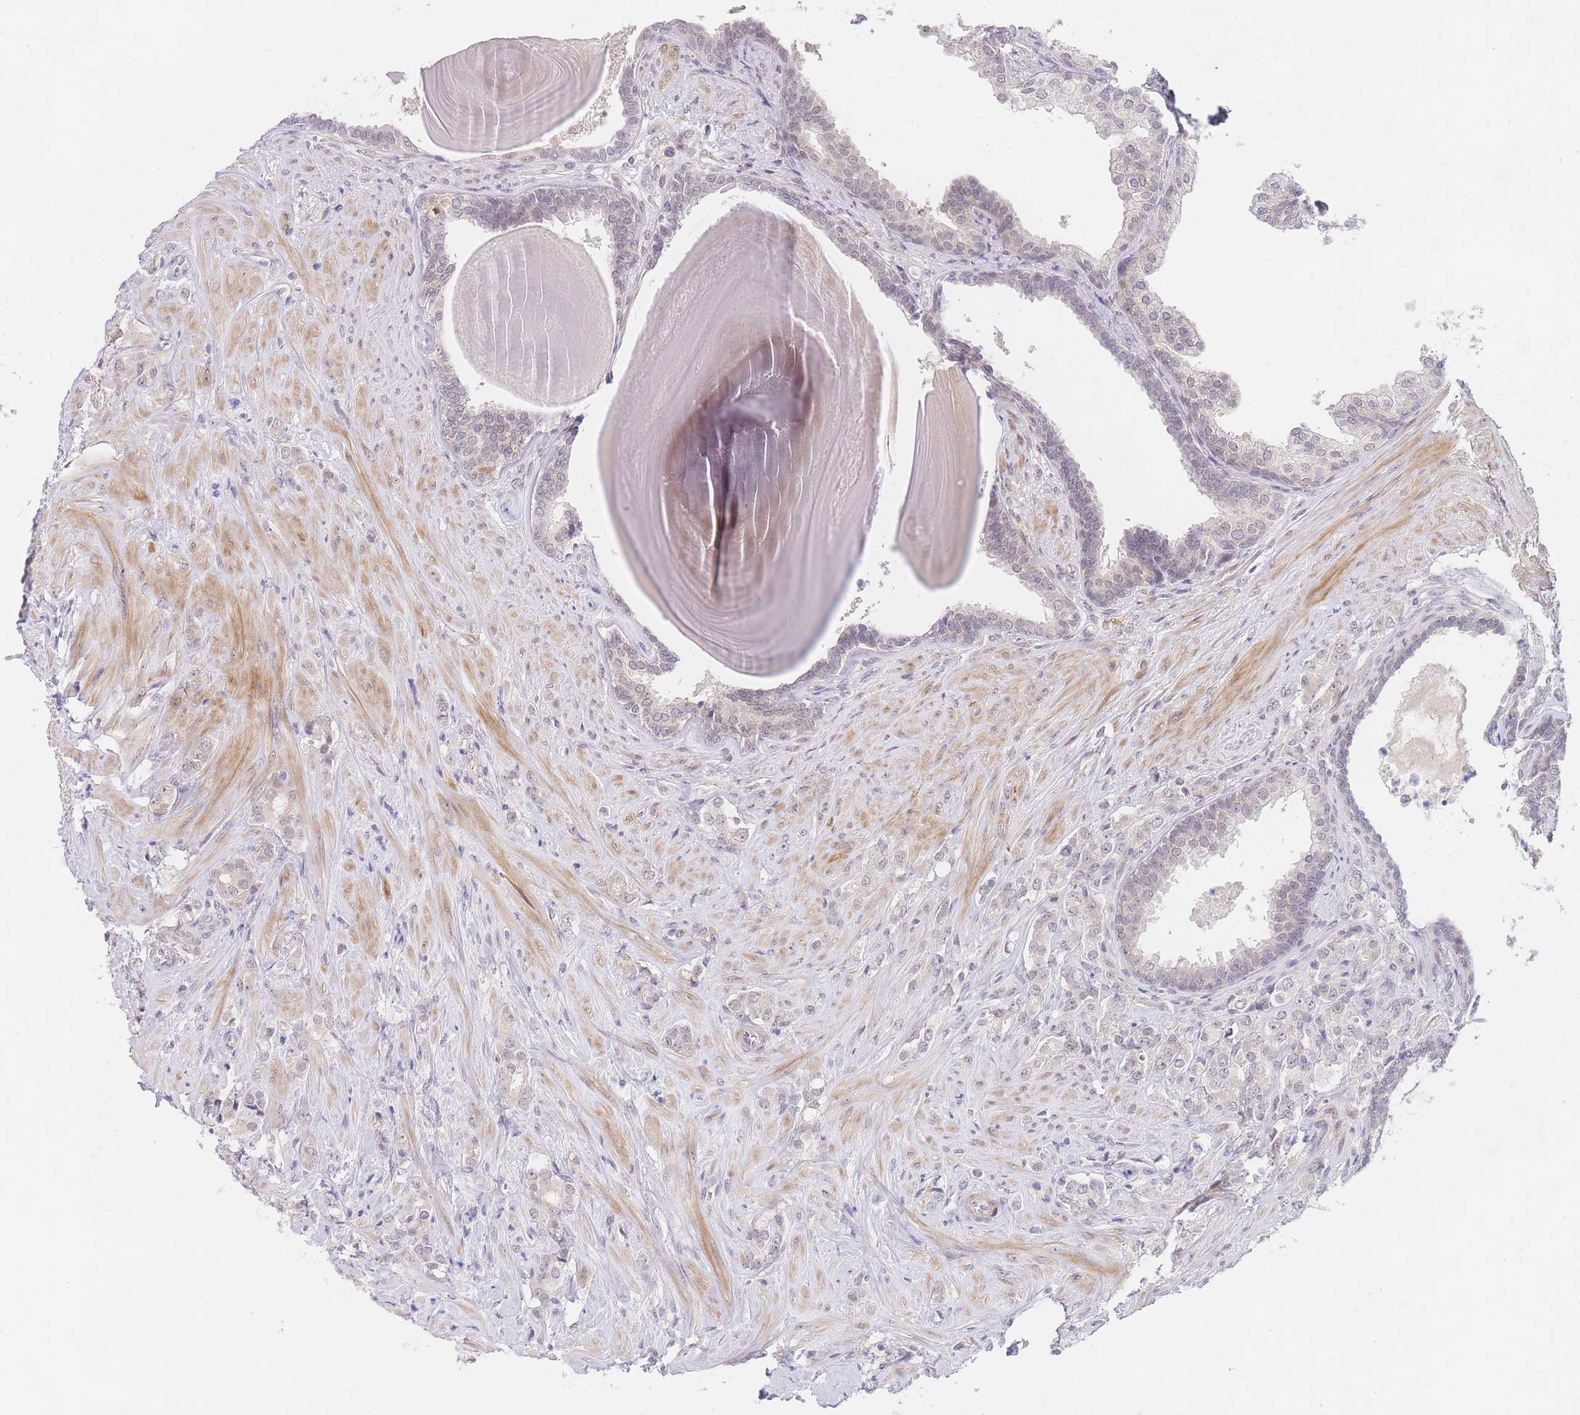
{"staining": {"intensity": "negative", "quantity": "none", "location": "none"}, "tissue": "prostate cancer", "cell_type": "Tumor cells", "image_type": "cancer", "snomed": [{"axis": "morphology", "description": "Adenocarcinoma, High grade"}, {"axis": "topography", "description": "Prostate"}], "caption": "The IHC photomicrograph has no significant staining in tumor cells of prostate high-grade adenocarcinoma tissue.", "gene": "SLC25A33", "patient": {"sex": "male", "age": 62}}